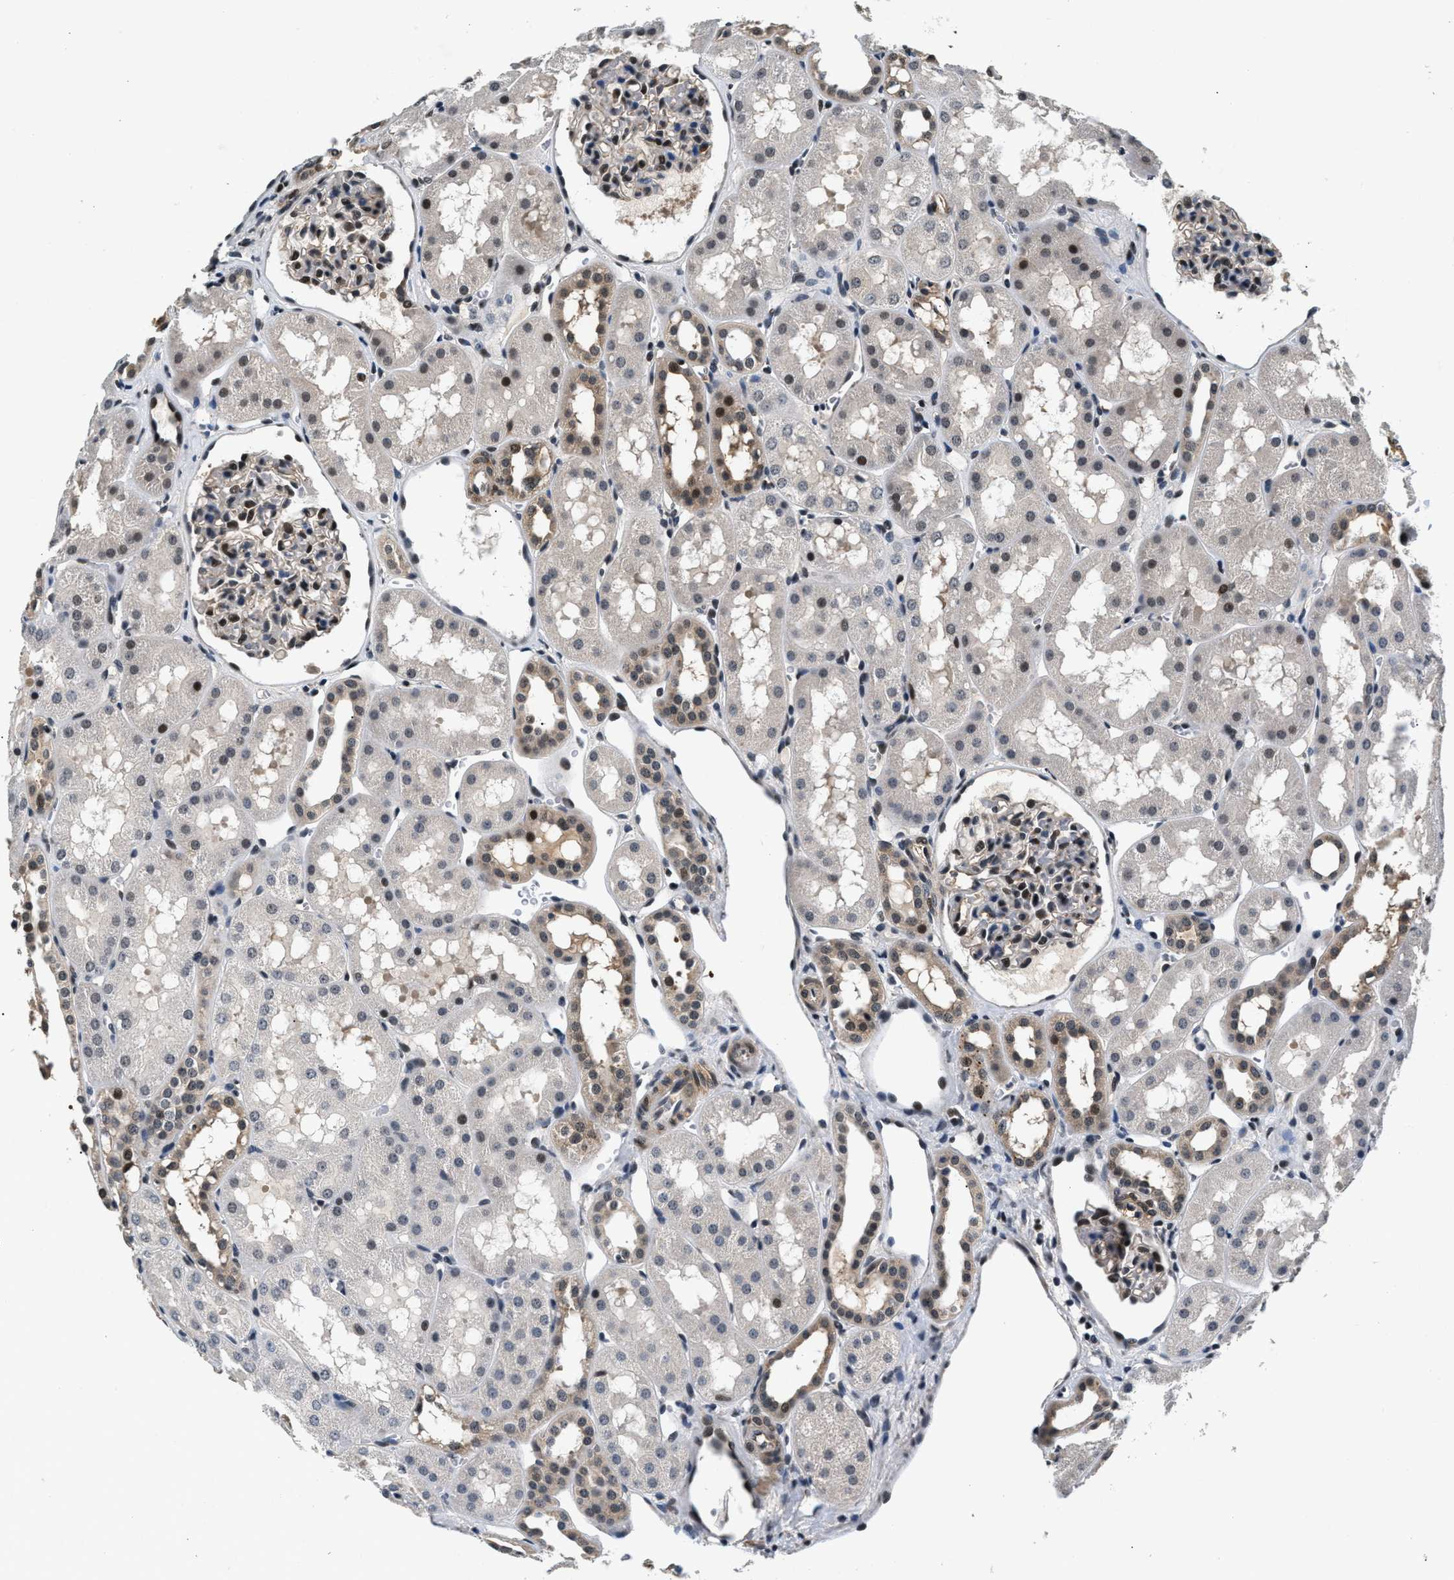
{"staining": {"intensity": "moderate", "quantity": "25%-75%", "location": "cytoplasmic/membranous,nuclear"}, "tissue": "kidney", "cell_type": "Cells in glomeruli", "image_type": "normal", "snomed": [{"axis": "morphology", "description": "Normal tissue, NOS"}, {"axis": "topography", "description": "Kidney"}, {"axis": "topography", "description": "Urinary bladder"}], "caption": "Kidney stained for a protein exhibits moderate cytoplasmic/membranous,nuclear positivity in cells in glomeruli. The staining is performed using DAB (3,3'-diaminobenzidine) brown chromogen to label protein expression. The nuclei are counter-stained blue using hematoxylin.", "gene": "RBM33", "patient": {"sex": "male", "age": 16}}